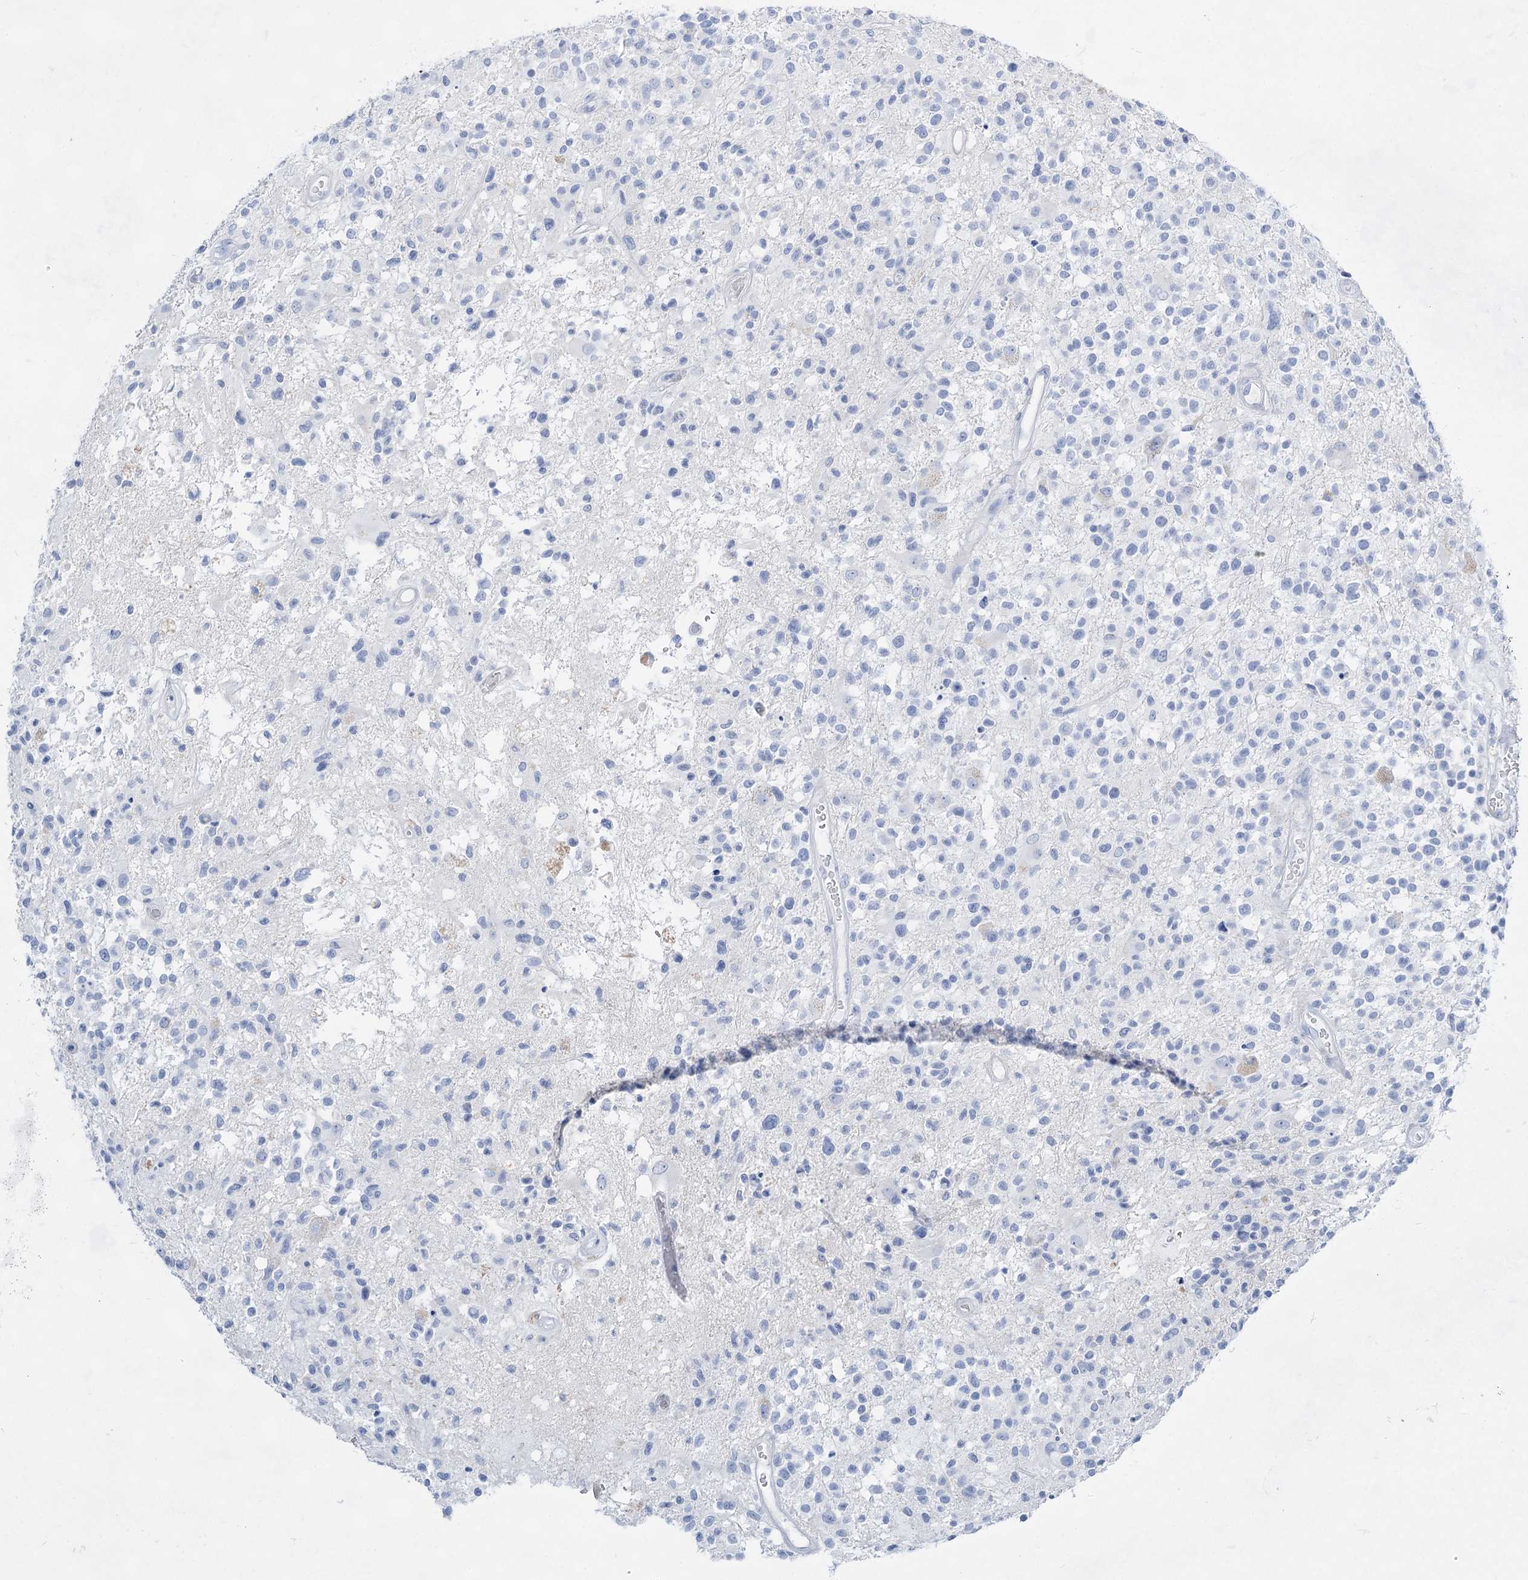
{"staining": {"intensity": "negative", "quantity": "none", "location": "none"}, "tissue": "glioma", "cell_type": "Tumor cells", "image_type": "cancer", "snomed": [{"axis": "morphology", "description": "Glioma, malignant, High grade"}, {"axis": "morphology", "description": "Glioblastoma, NOS"}, {"axis": "topography", "description": "Brain"}], "caption": "A histopathology image of human malignant high-grade glioma is negative for staining in tumor cells. (DAB immunohistochemistry with hematoxylin counter stain).", "gene": "ACRV1", "patient": {"sex": "male", "age": 60}}